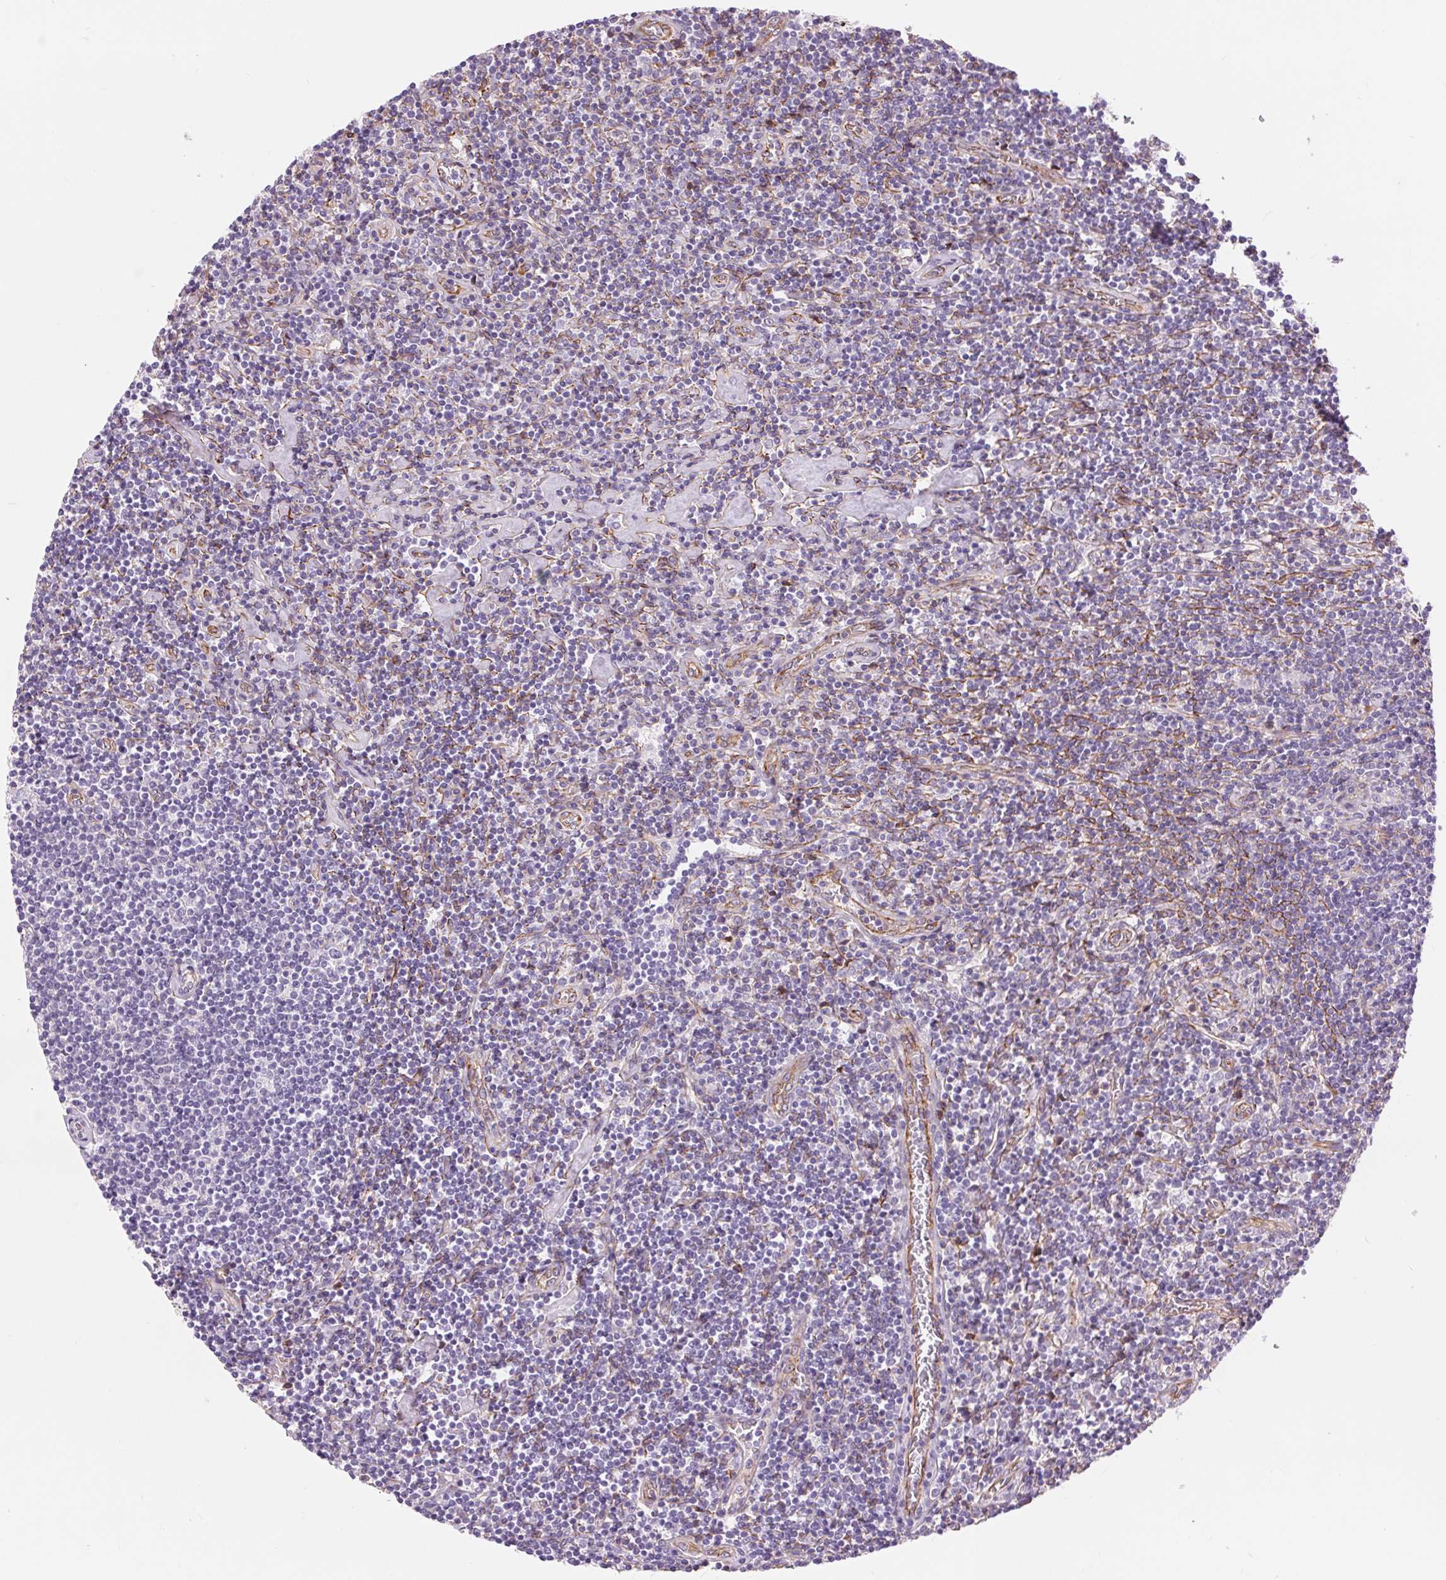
{"staining": {"intensity": "negative", "quantity": "none", "location": "none"}, "tissue": "lymphoma", "cell_type": "Tumor cells", "image_type": "cancer", "snomed": [{"axis": "morphology", "description": "Hodgkin's disease, NOS"}, {"axis": "topography", "description": "Lymph node"}], "caption": "Immunohistochemistry photomicrograph of Hodgkin's disease stained for a protein (brown), which displays no expression in tumor cells.", "gene": "DIXDC1", "patient": {"sex": "male", "age": 40}}